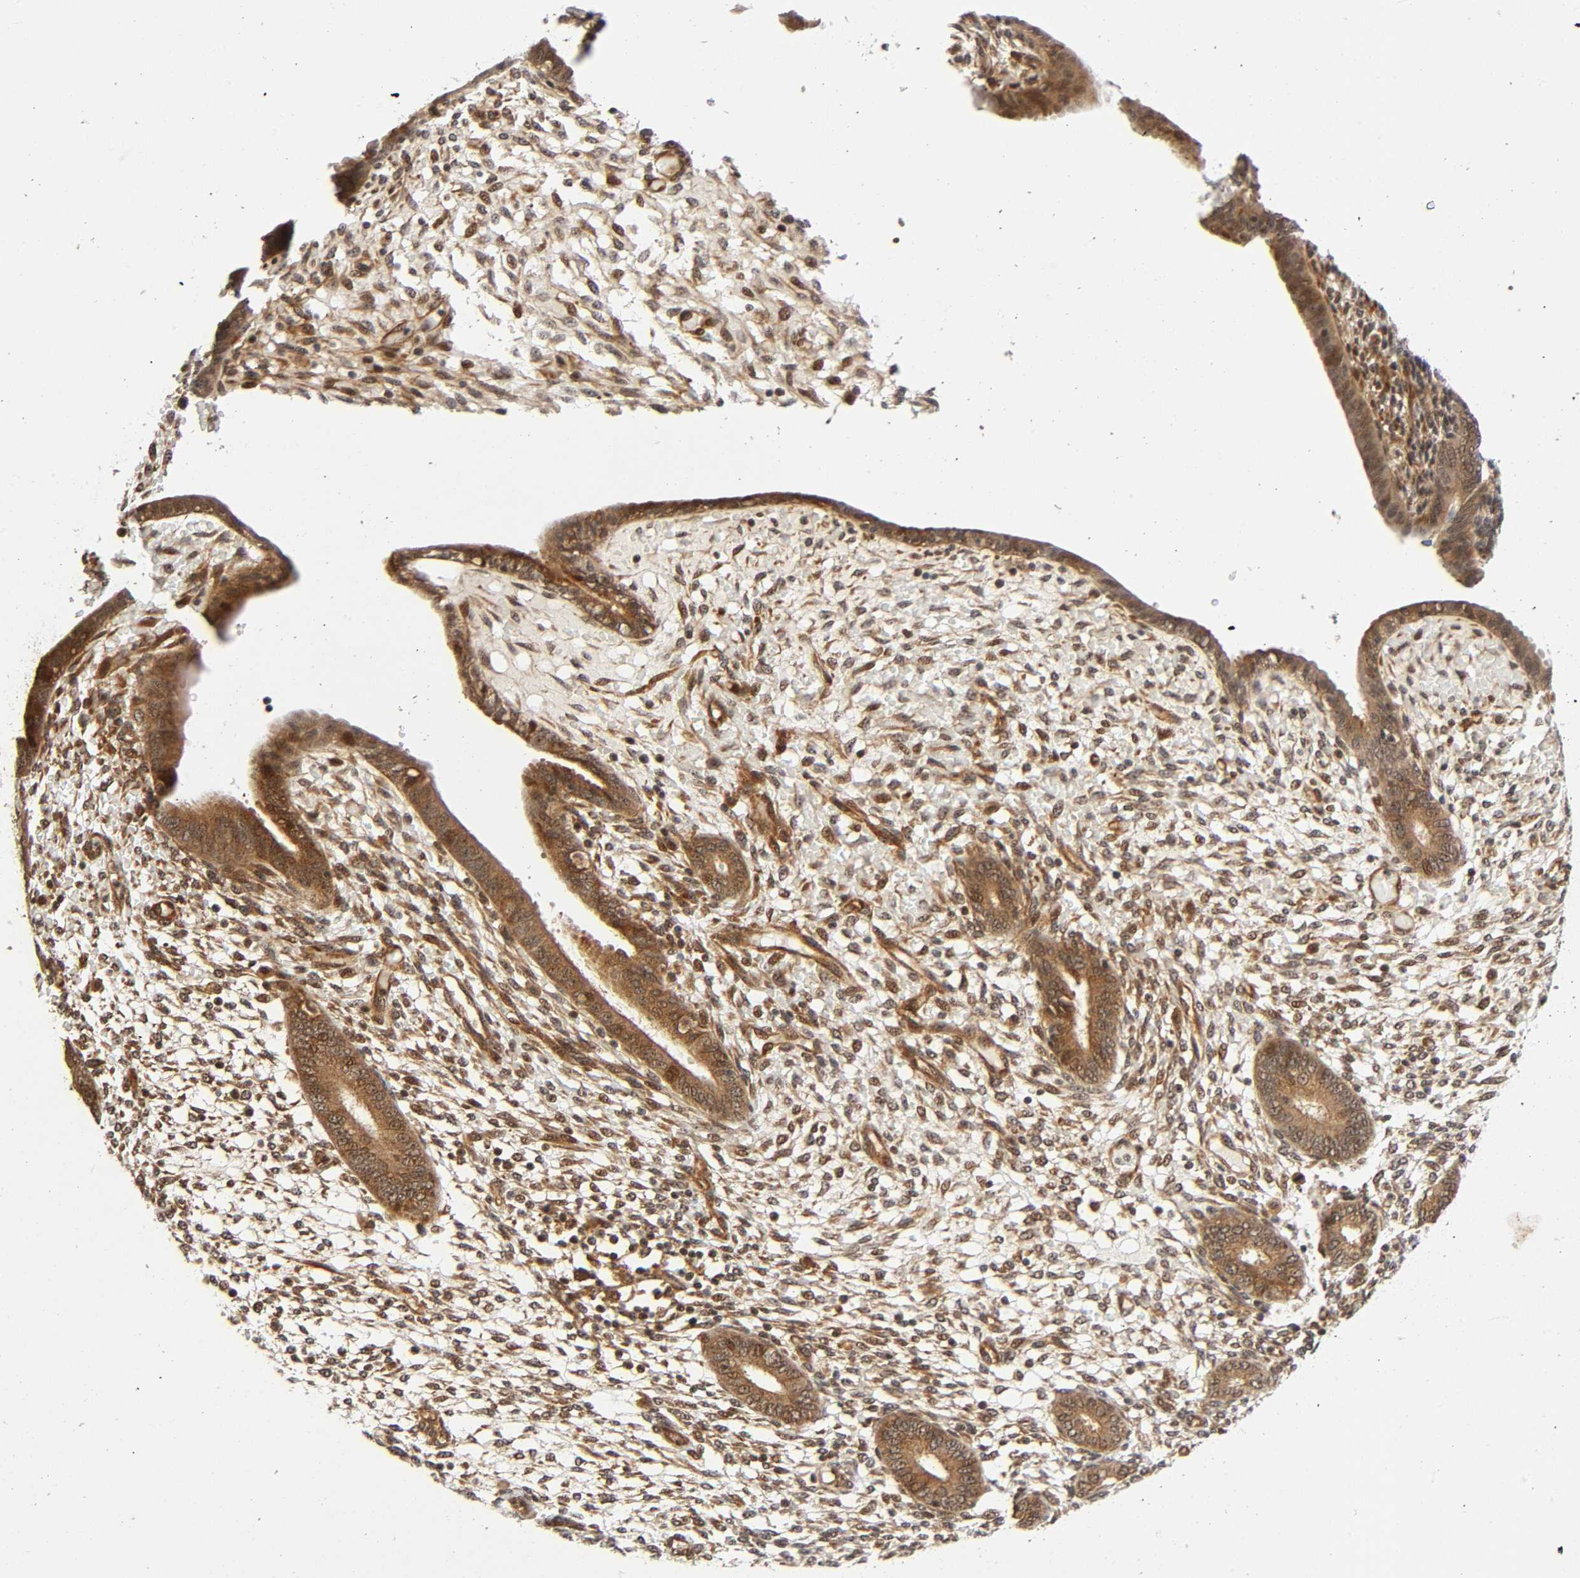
{"staining": {"intensity": "moderate", "quantity": ">75%", "location": "cytoplasmic/membranous,nuclear"}, "tissue": "endometrium", "cell_type": "Cells in endometrial stroma", "image_type": "normal", "snomed": [{"axis": "morphology", "description": "Normal tissue, NOS"}, {"axis": "topography", "description": "Endometrium"}], "caption": "High-magnification brightfield microscopy of benign endometrium stained with DAB (3,3'-diaminobenzidine) (brown) and counterstained with hematoxylin (blue). cells in endometrial stroma exhibit moderate cytoplasmic/membranous,nuclear staining is appreciated in approximately>75% of cells. (DAB (3,3'-diaminobenzidine) IHC, brown staining for protein, blue staining for nuclei).", "gene": "IQCJ", "patient": {"sex": "female", "age": 42}}